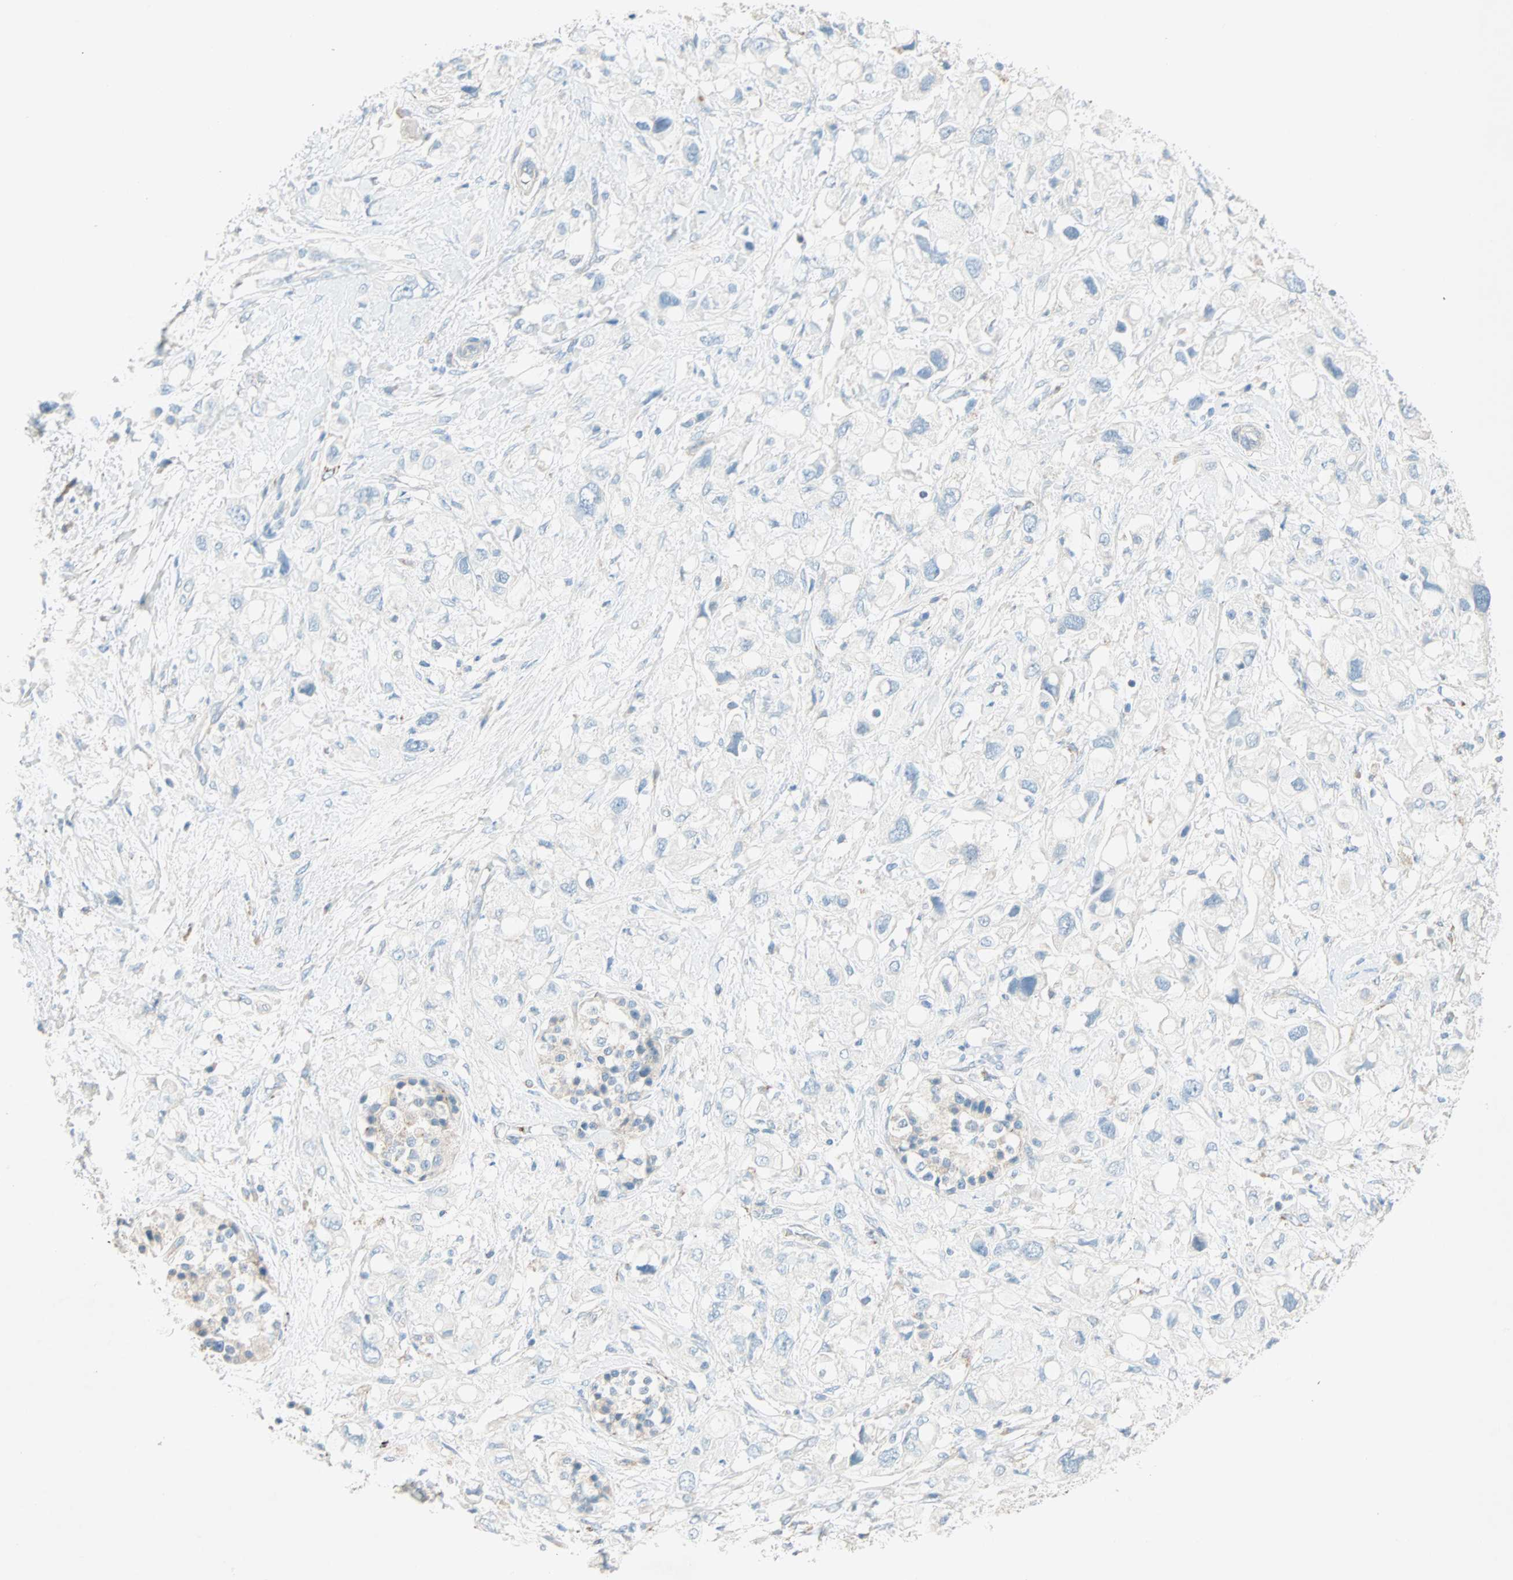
{"staining": {"intensity": "weak", "quantity": "<25%", "location": "cytoplasmic/membranous"}, "tissue": "pancreatic cancer", "cell_type": "Tumor cells", "image_type": "cancer", "snomed": [{"axis": "morphology", "description": "Adenocarcinoma, NOS"}, {"axis": "topography", "description": "Pancreas"}], "caption": "This micrograph is of pancreatic adenocarcinoma stained with immunohistochemistry to label a protein in brown with the nuclei are counter-stained blue. There is no positivity in tumor cells. The staining was performed using DAB (3,3'-diaminobenzidine) to visualize the protein expression in brown, while the nuclei were stained in blue with hematoxylin (Magnification: 20x).", "gene": "LY6G6F", "patient": {"sex": "female", "age": 56}}